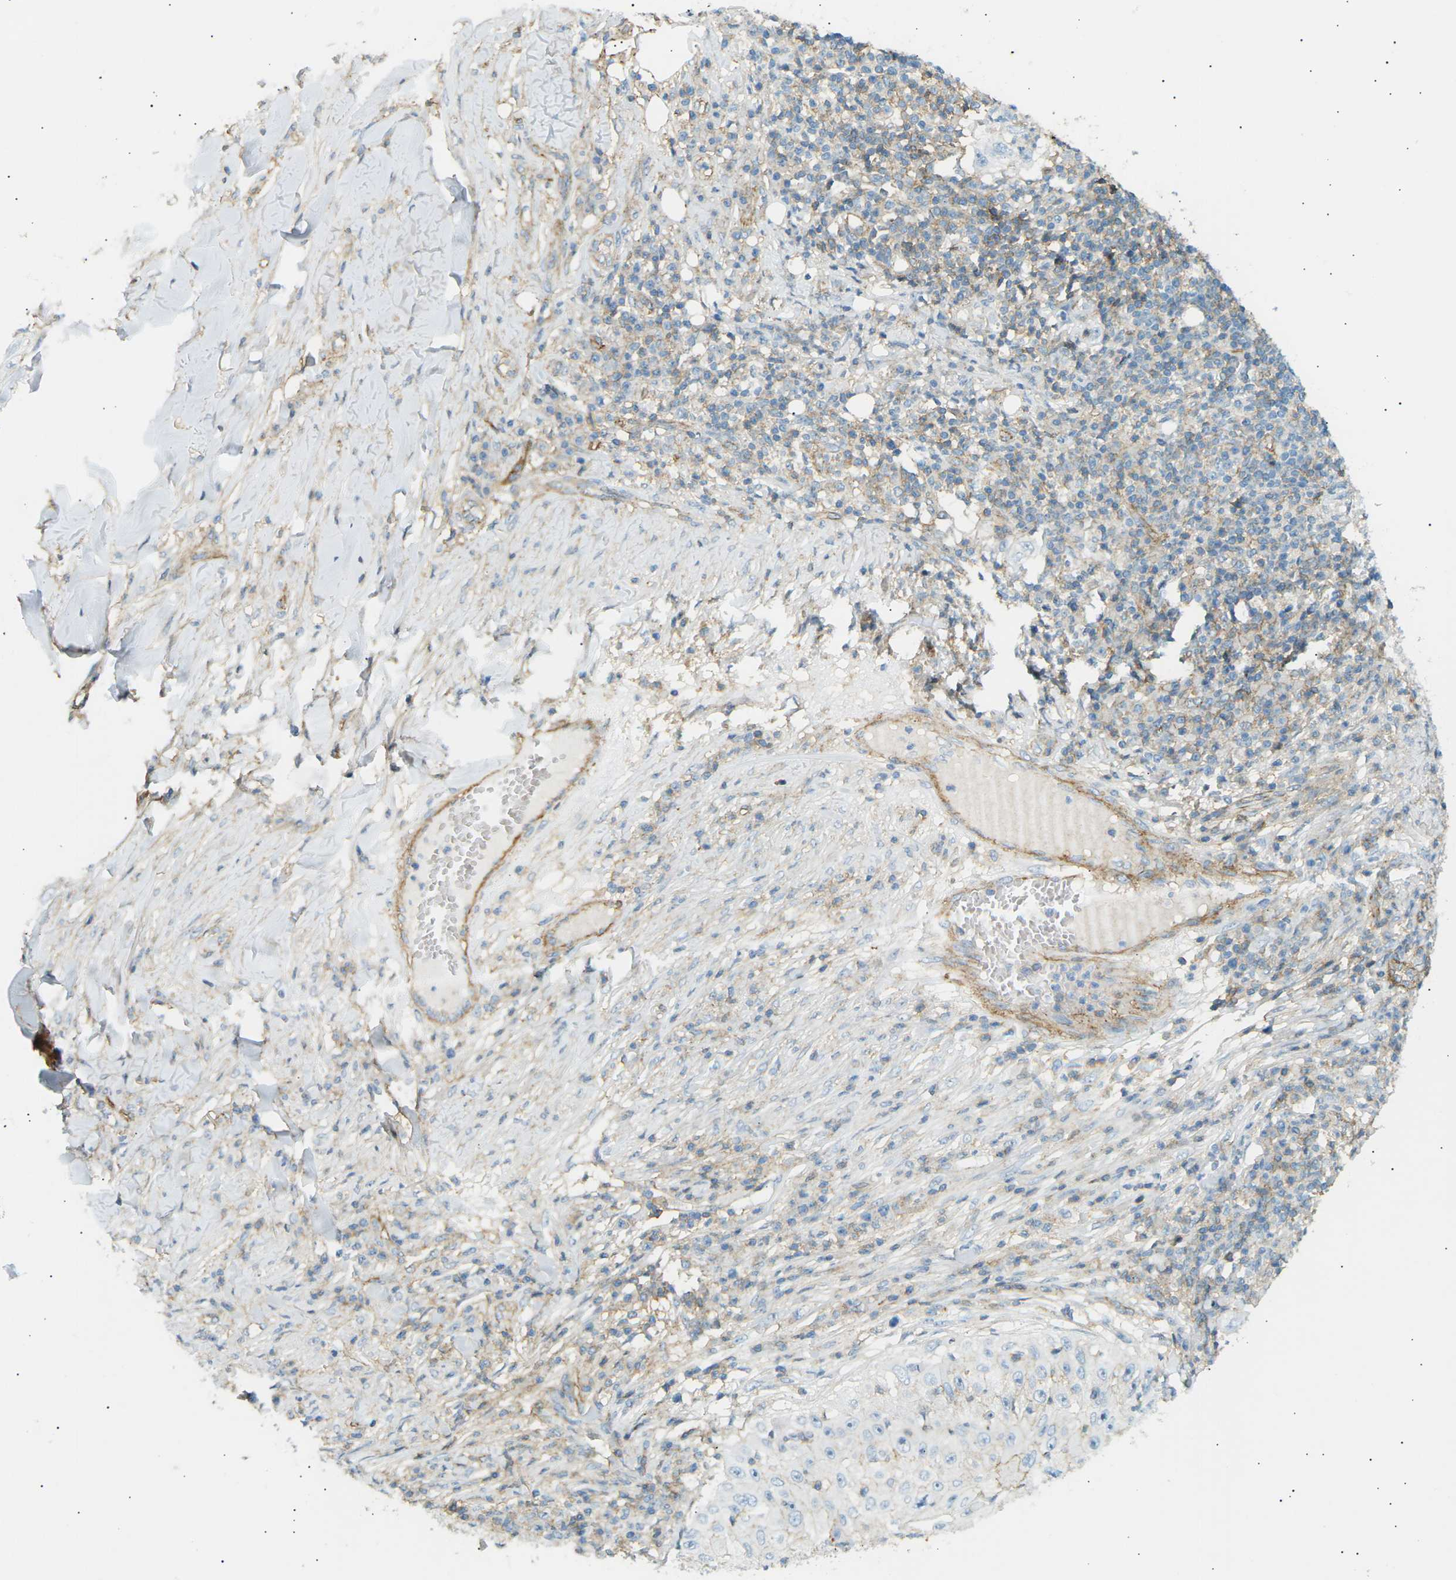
{"staining": {"intensity": "negative", "quantity": "none", "location": "none"}, "tissue": "skin cancer", "cell_type": "Tumor cells", "image_type": "cancer", "snomed": [{"axis": "morphology", "description": "Squamous cell carcinoma, NOS"}, {"axis": "topography", "description": "Skin"}], "caption": "Immunohistochemical staining of skin cancer reveals no significant positivity in tumor cells.", "gene": "ATP2B4", "patient": {"sex": "male", "age": 86}}